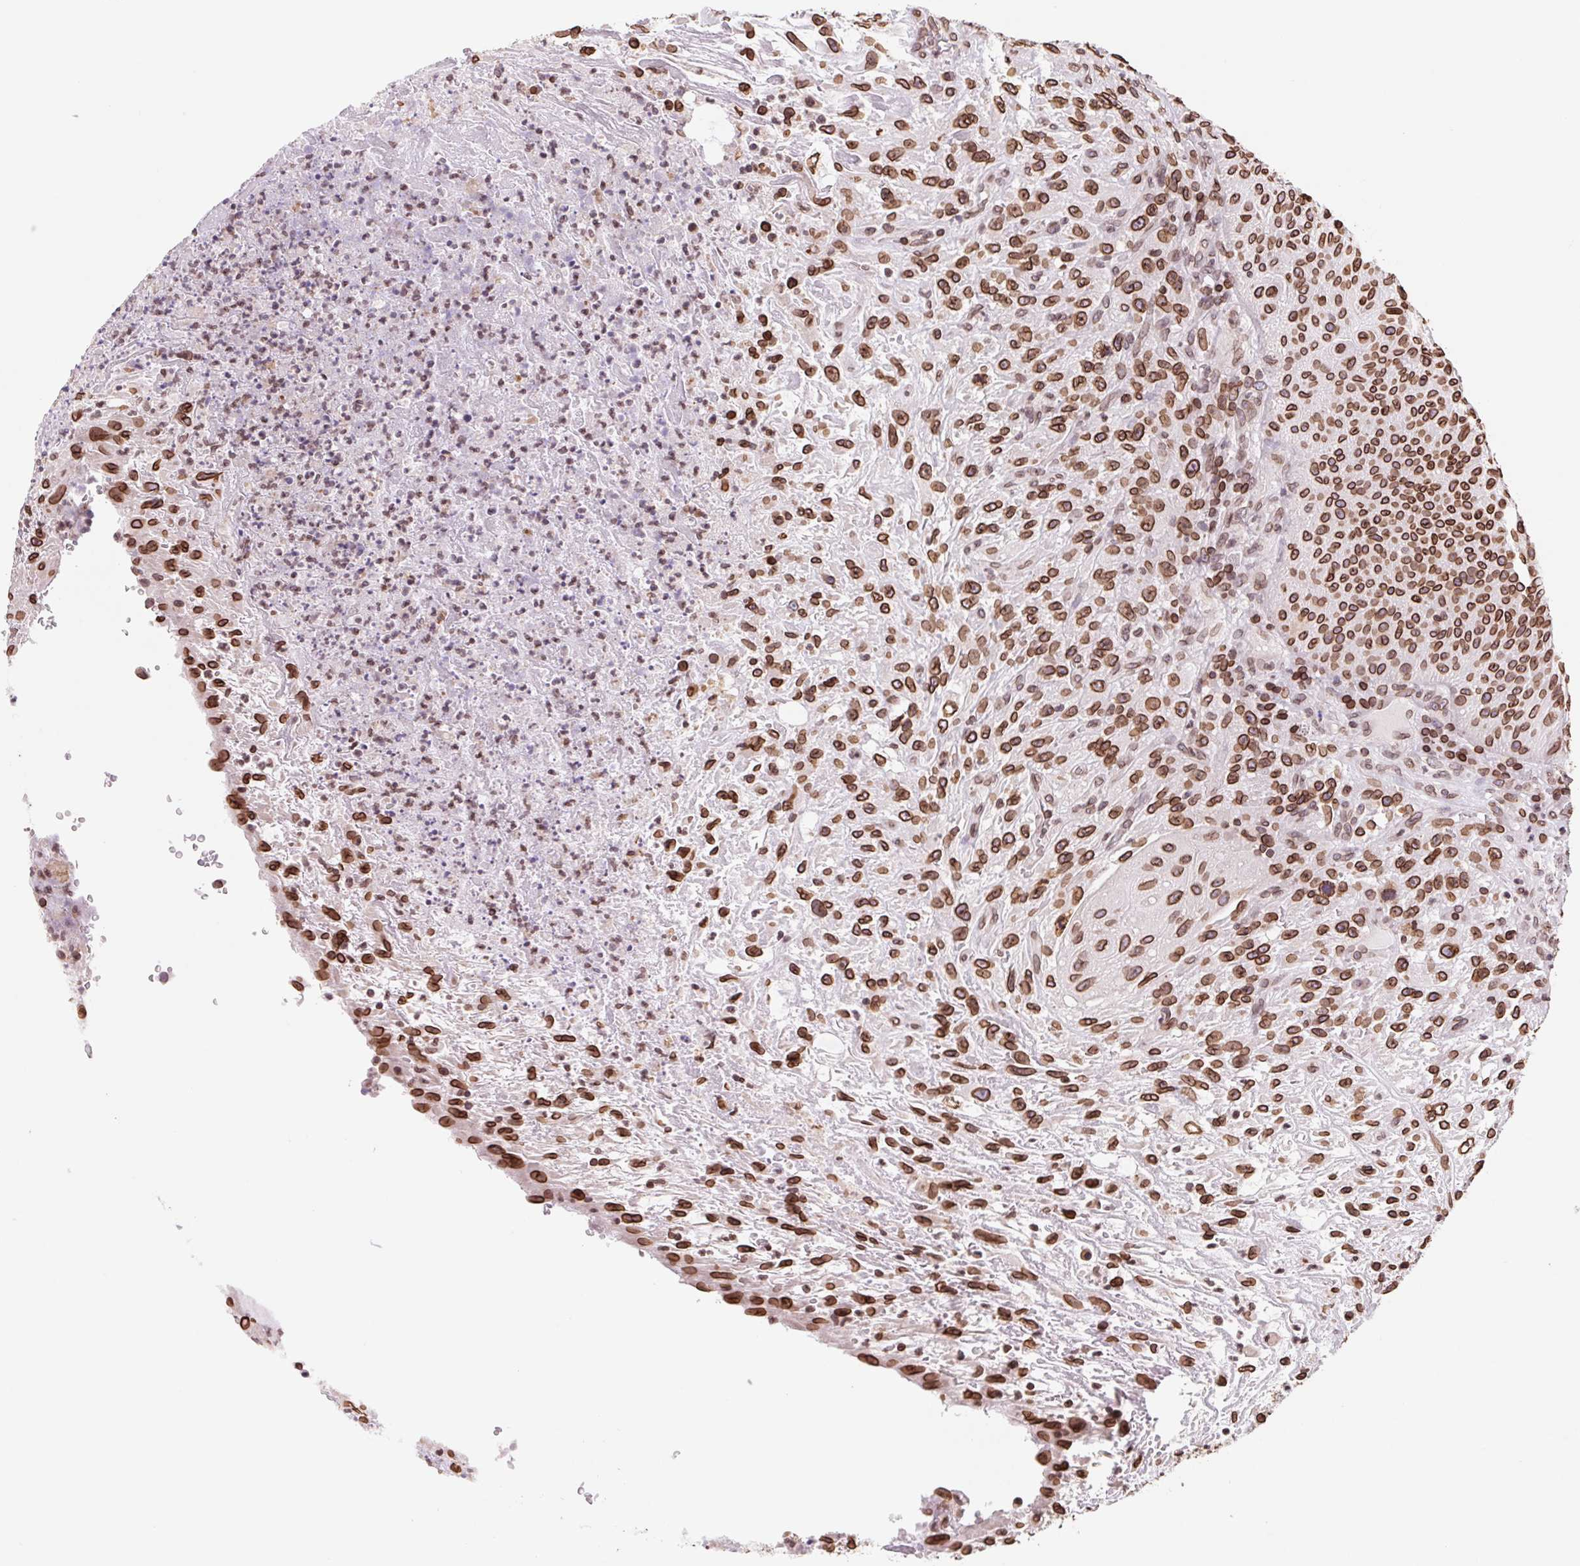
{"staining": {"intensity": "strong", "quantity": ">75%", "location": "cytoplasmic/membranous,nuclear"}, "tissue": "urothelial cancer", "cell_type": "Tumor cells", "image_type": "cancer", "snomed": [{"axis": "morphology", "description": "Urothelial carcinoma, High grade"}, {"axis": "topography", "description": "Urinary bladder"}], "caption": "Protein staining demonstrates strong cytoplasmic/membranous and nuclear expression in approximately >75% of tumor cells in urothelial cancer.", "gene": "LMNB2", "patient": {"sex": "male", "age": 66}}